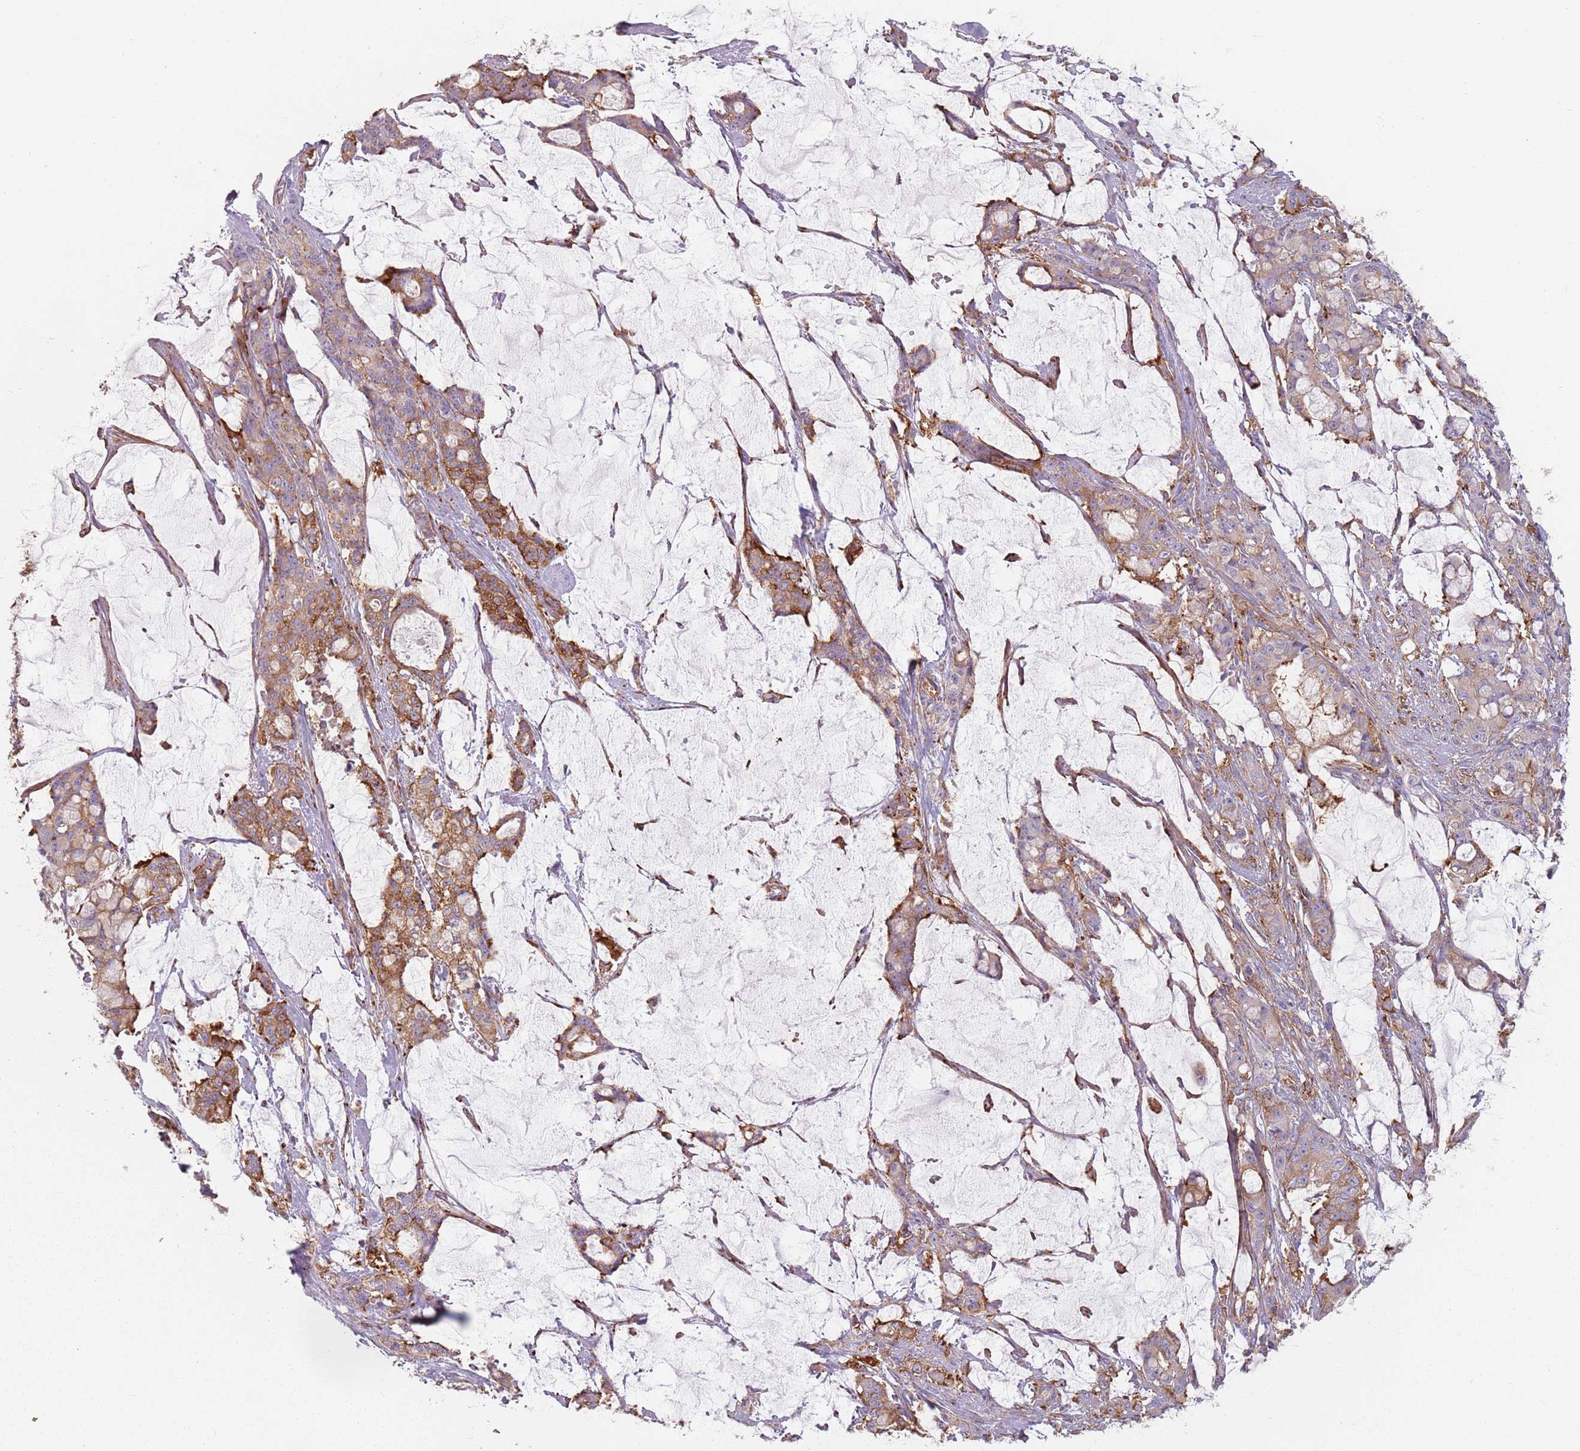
{"staining": {"intensity": "strong", "quantity": "25%-75%", "location": "cytoplasmic/membranous"}, "tissue": "pancreatic cancer", "cell_type": "Tumor cells", "image_type": "cancer", "snomed": [{"axis": "morphology", "description": "Adenocarcinoma, NOS"}, {"axis": "topography", "description": "Pancreas"}], "caption": "The immunohistochemical stain highlights strong cytoplasmic/membranous expression in tumor cells of pancreatic cancer tissue. (Brightfield microscopy of DAB IHC at high magnification).", "gene": "TPD52L2", "patient": {"sex": "female", "age": 73}}